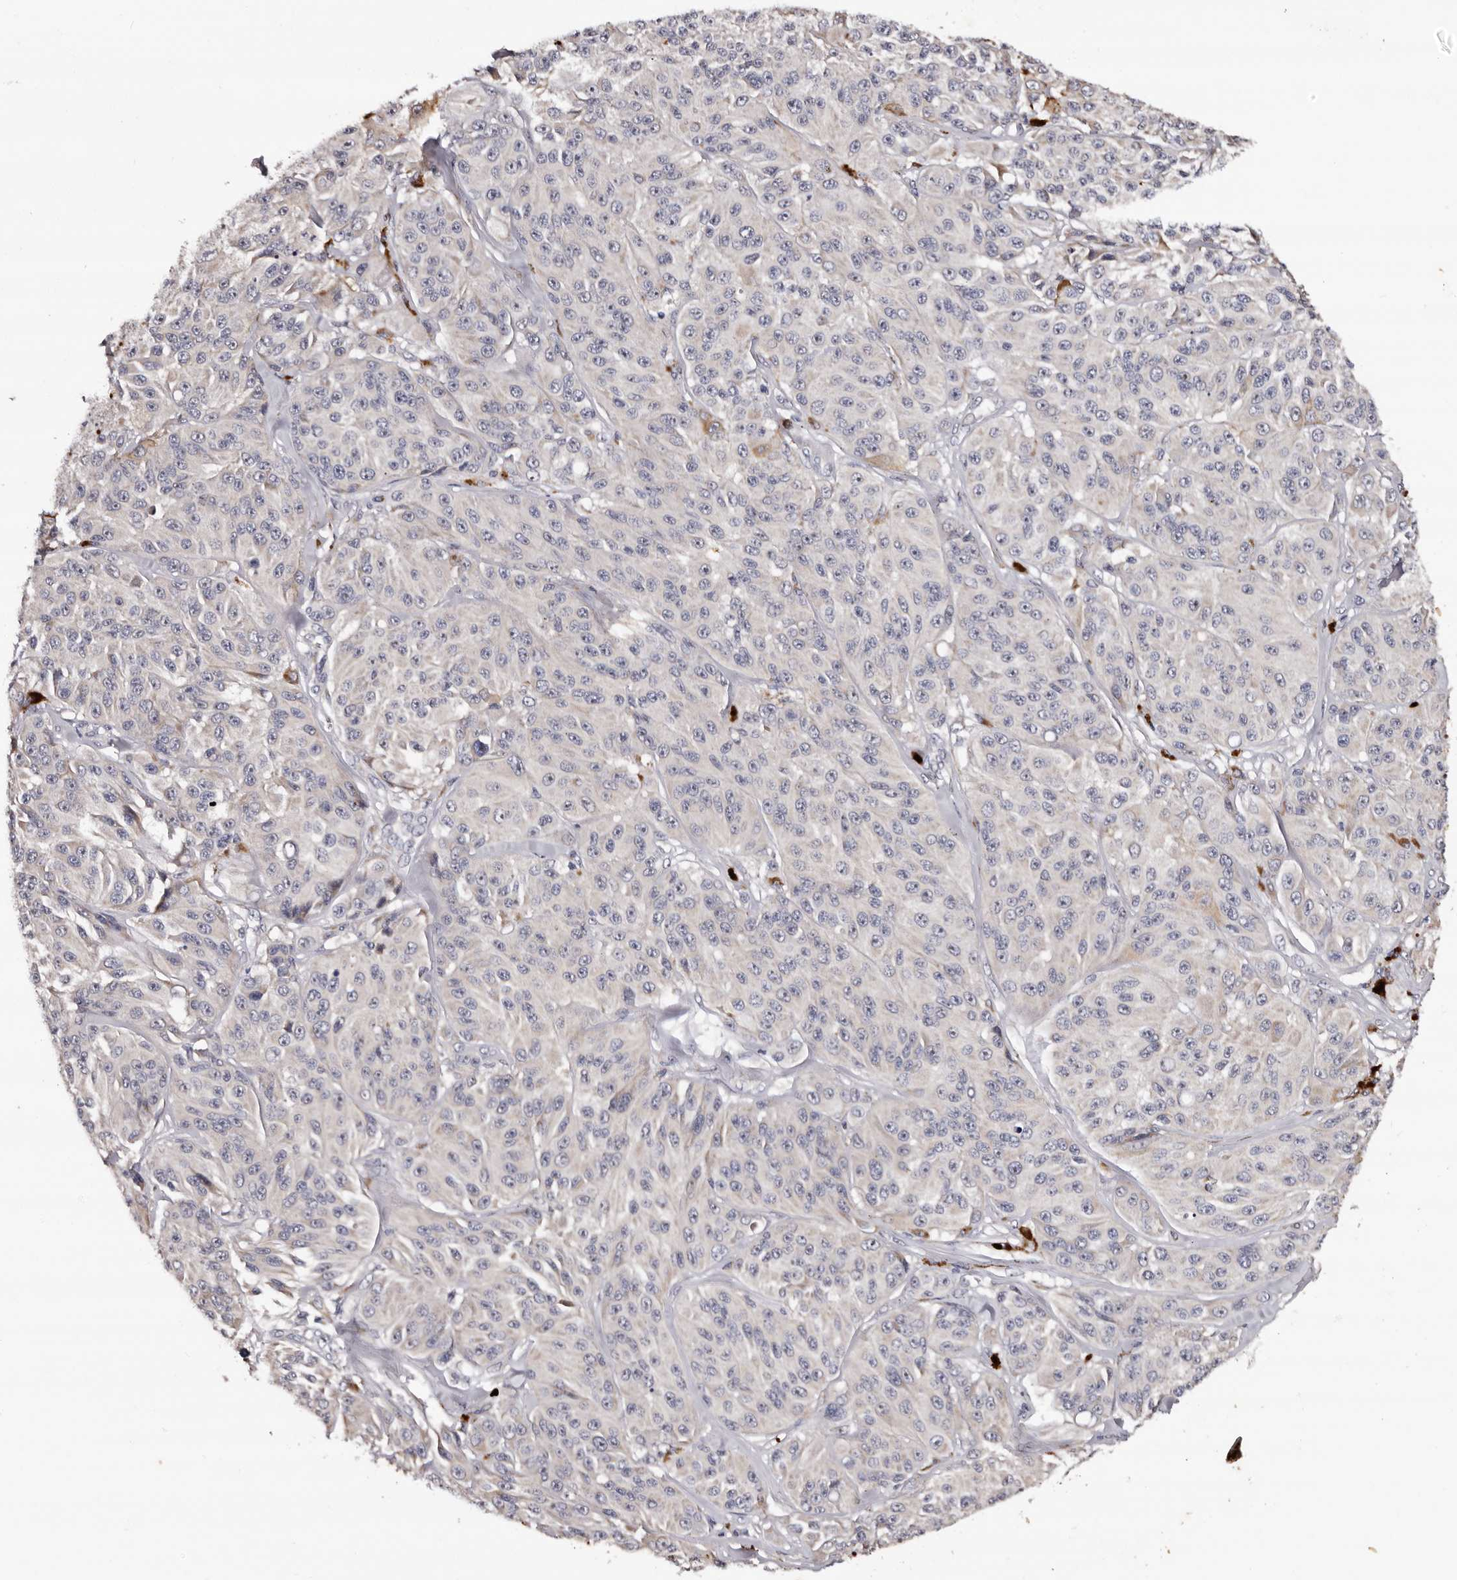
{"staining": {"intensity": "negative", "quantity": "none", "location": "none"}, "tissue": "melanoma", "cell_type": "Tumor cells", "image_type": "cancer", "snomed": [{"axis": "morphology", "description": "Malignant melanoma, NOS"}, {"axis": "topography", "description": "Skin"}], "caption": "Immunohistochemistry photomicrograph of melanoma stained for a protein (brown), which reveals no expression in tumor cells.", "gene": "TAF4B", "patient": {"sex": "male", "age": 84}}